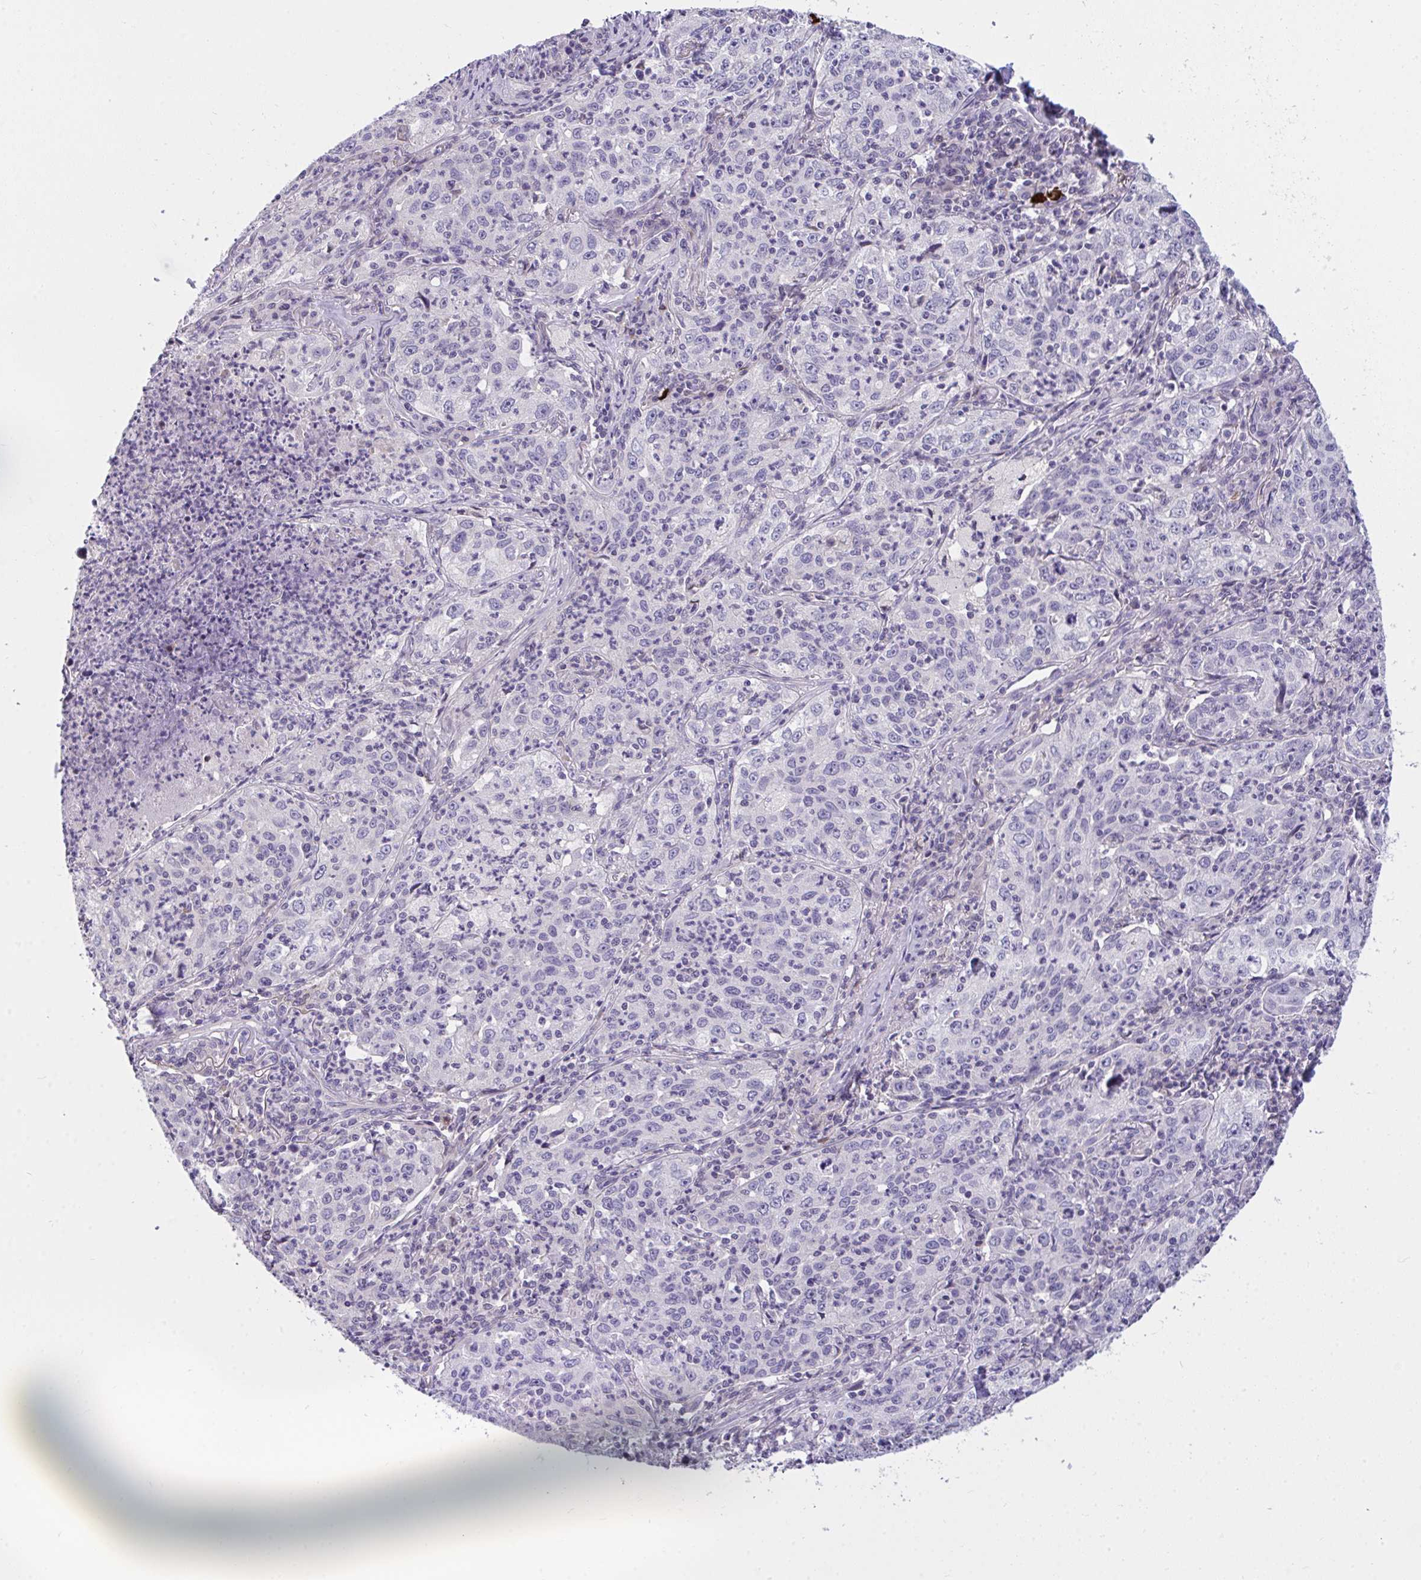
{"staining": {"intensity": "negative", "quantity": "none", "location": "none"}, "tissue": "lung cancer", "cell_type": "Tumor cells", "image_type": "cancer", "snomed": [{"axis": "morphology", "description": "Squamous cell carcinoma, NOS"}, {"axis": "topography", "description": "Lung"}], "caption": "Immunohistochemistry (IHC) histopathology image of human lung squamous cell carcinoma stained for a protein (brown), which shows no expression in tumor cells.", "gene": "SEMA6B", "patient": {"sex": "male", "age": 71}}